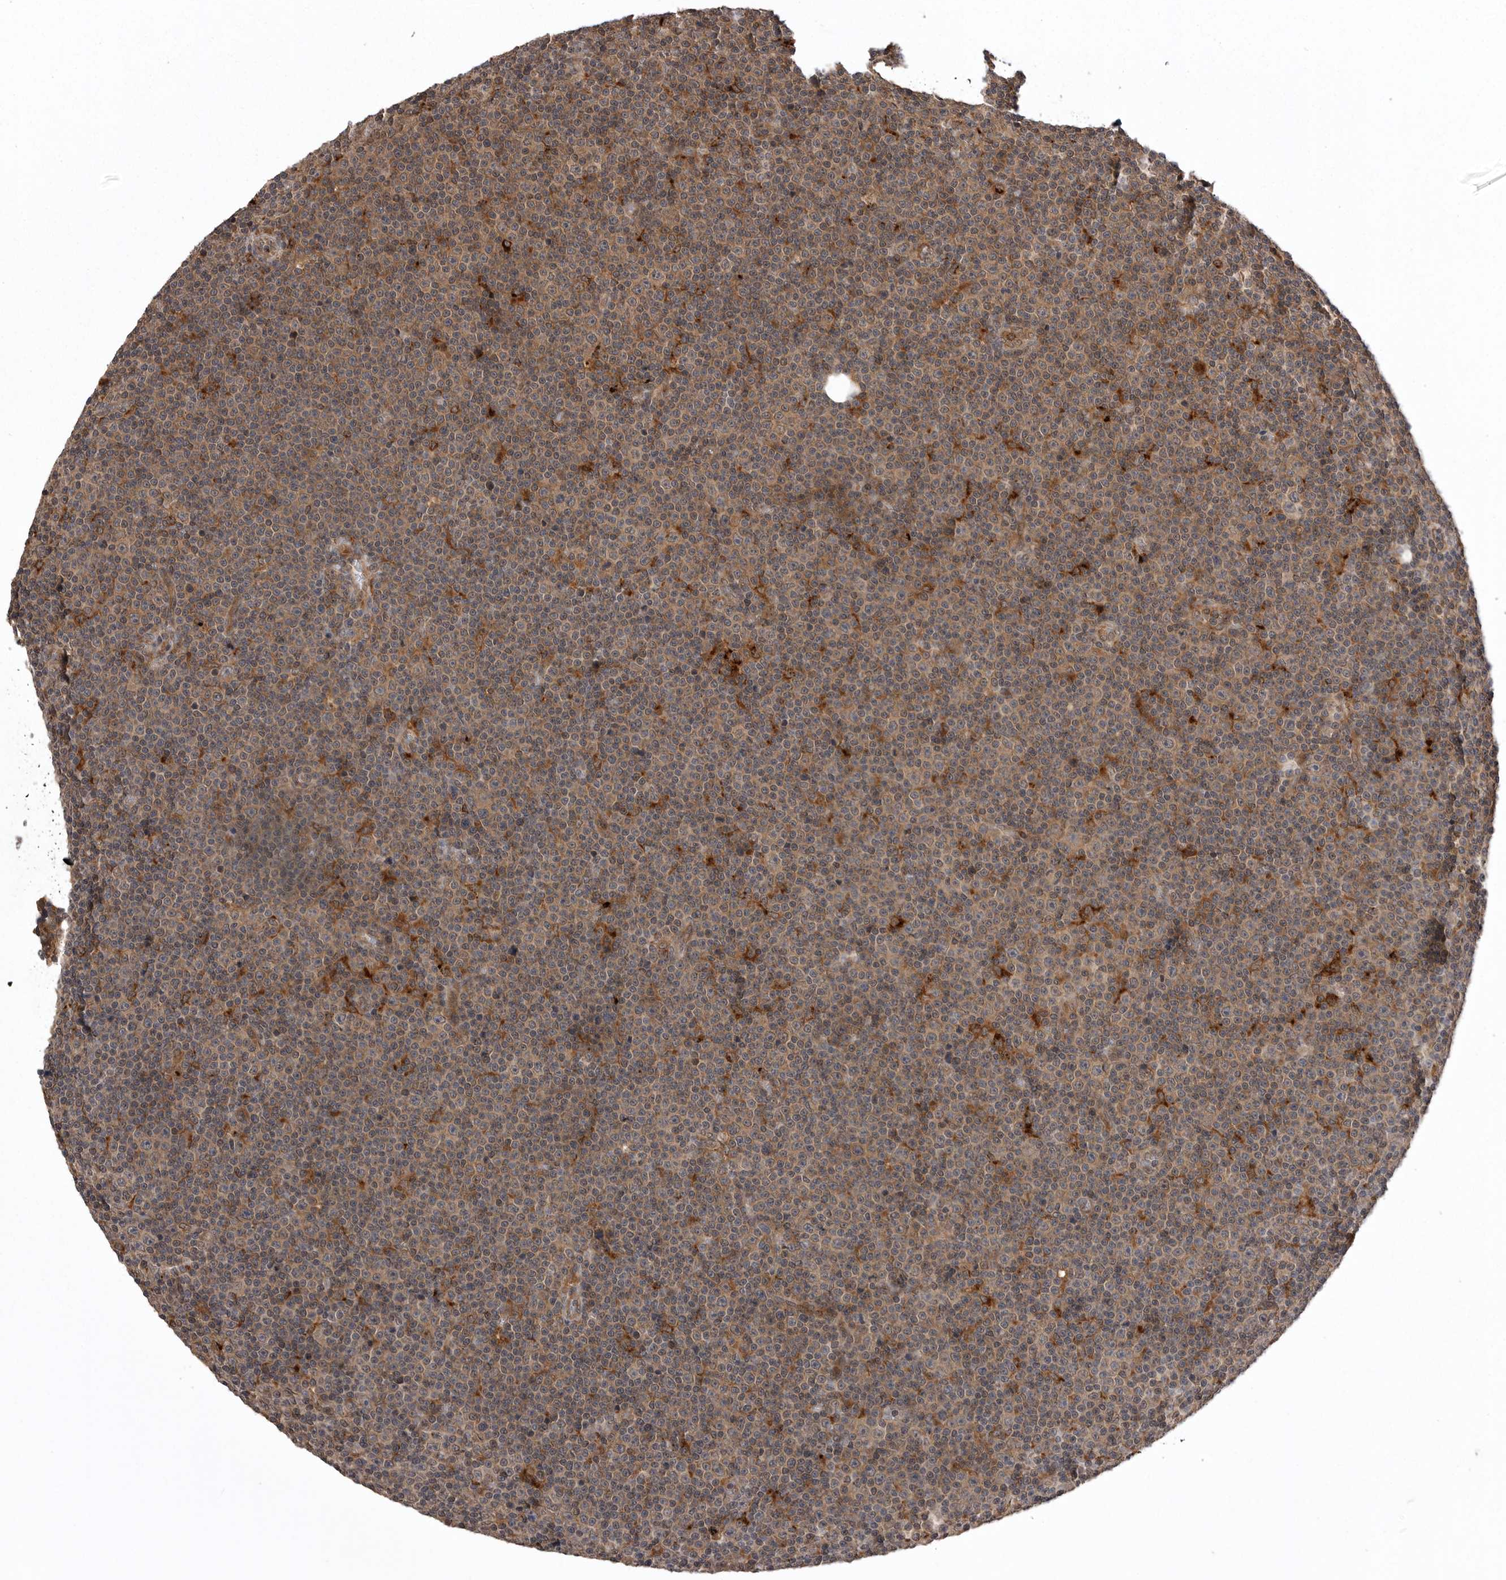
{"staining": {"intensity": "weak", "quantity": "25%-75%", "location": "cytoplasmic/membranous"}, "tissue": "lymphoma", "cell_type": "Tumor cells", "image_type": "cancer", "snomed": [{"axis": "morphology", "description": "Malignant lymphoma, non-Hodgkin's type, Low grade"}, {"axis": "topography", "description": "Lymph node"}], "caption": "A brown stain labels weak cytoplasmic/membranous staining of a protein in lymphoma tumor cells. The staining is performed using DAB brown chromogen to label protein expression. The nuclei are counter-stained blue using hematoxylin.", "gene": "AOAH", "patient": {"sex": "female", "age": 67}}